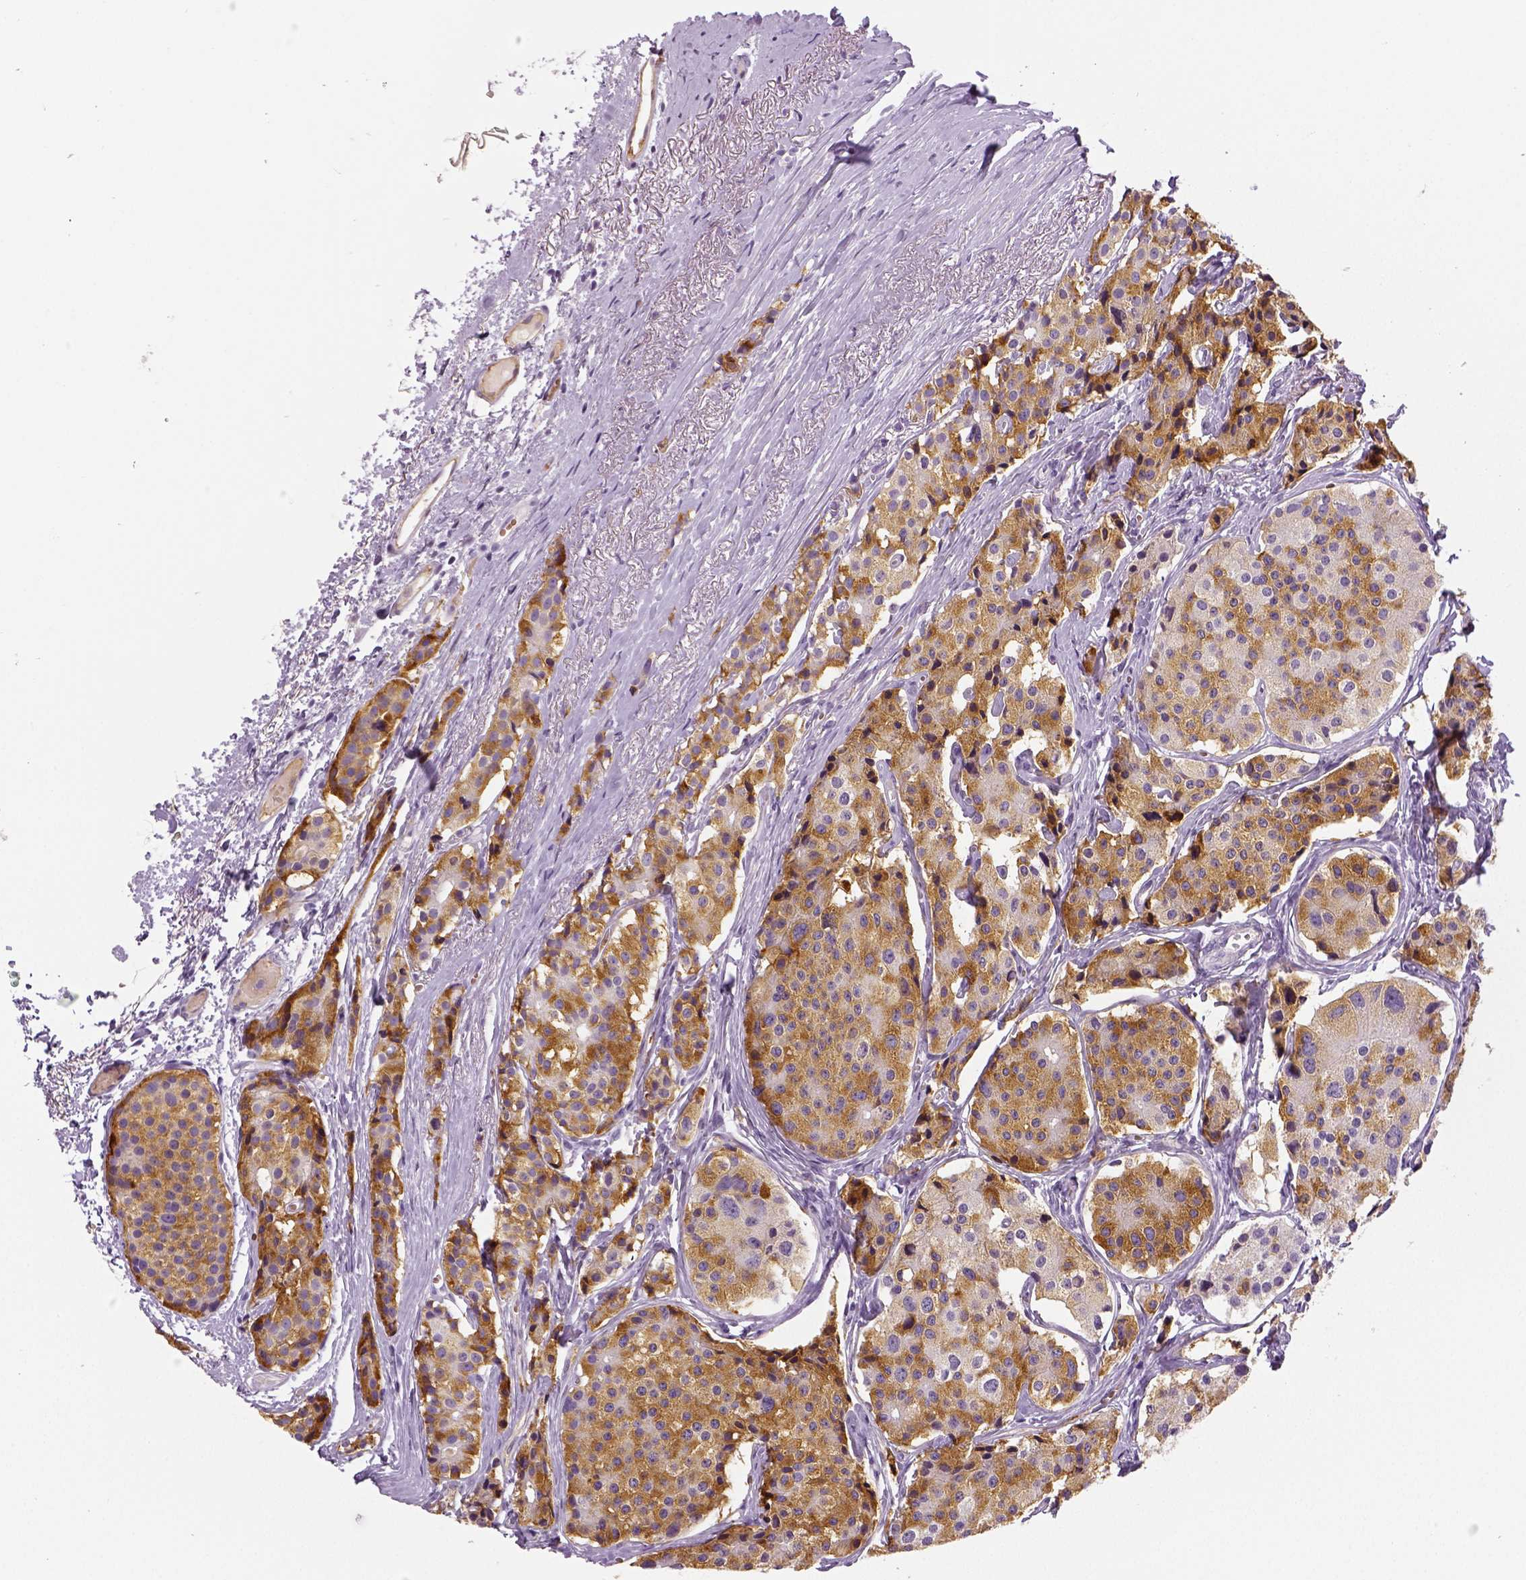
{"staining": {"intensity": "moderate", "quantity": ">75%", "location": "cytoplasmic/membranous"}, "tissue": "carcinoid", "cell_type": "Tumor cells", "image_type": "cancer", "snomed": [{"axis": "morphology", "description": "Carcinoid, malignant, NOS"}, {"axis": "topography", "description": "Small intestine"}], "caption": "Tumor cells exhibit moderate cytoplasmic/membranous expression in approximately >75% of cells in carcinoid (malignant).", "gene": "TSPAN7", "patient": {"sex": "female", "age": 65}}